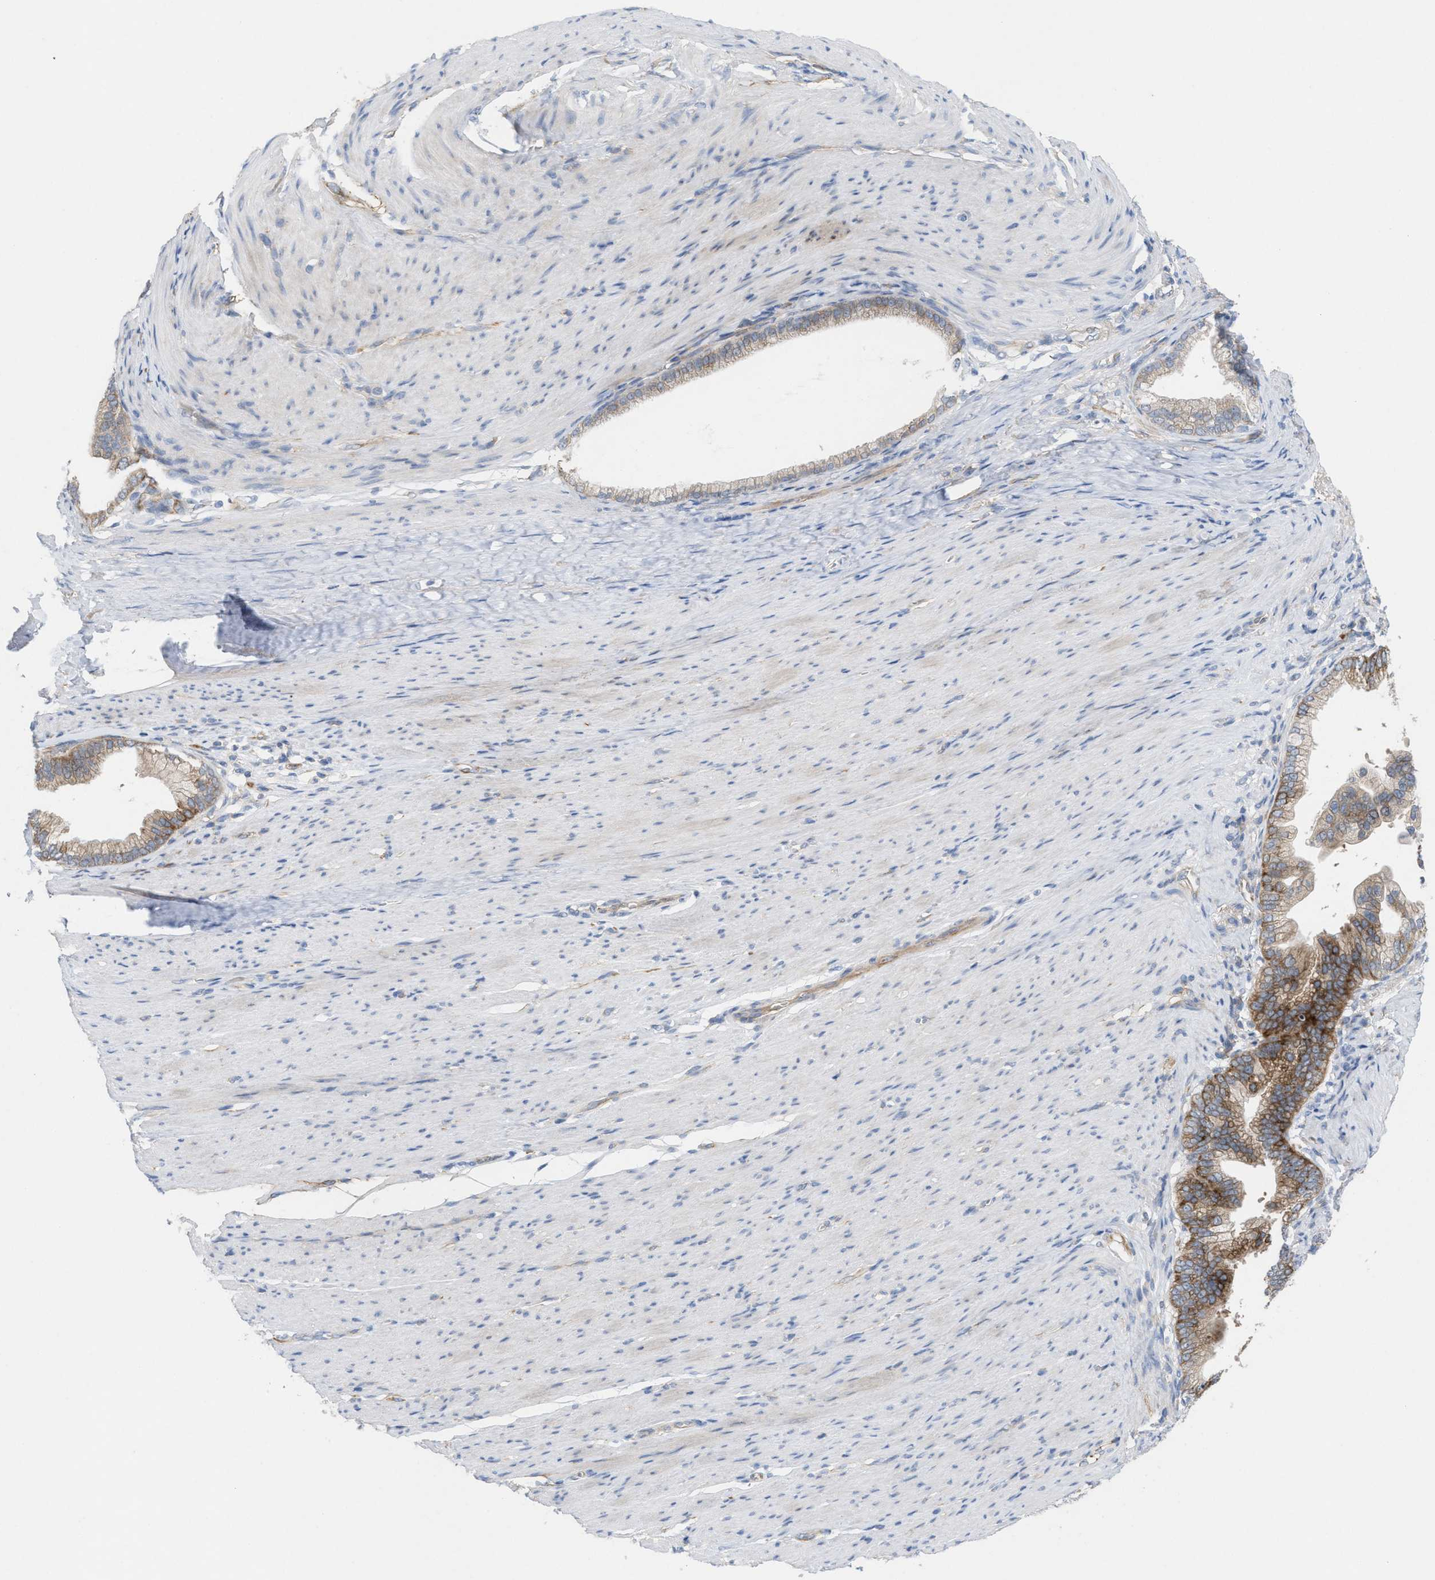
{"staining": {"intensity": "moderate", "quantity": ">75%", "location": "cytoplasmic/membranous"}, "tissue": "pancreatic cancer", "cell_type": "Tumor cells", "image_type": "cancer", "snomed": [{"axis": "morphology", "description": "Adenocarcinoma, NOS"}, {"axis": "topography", "description": "Pancreas"}], "caption": "High-power microscopy captured an IHC photomicrograph of pancreatic adenocarcinoma, revealing moderate cytoplasmic/membranous expression in approximately >75% of tumor cells.", "gene": "UBAP2", "patient": {"sex": "male", "age": 69}}